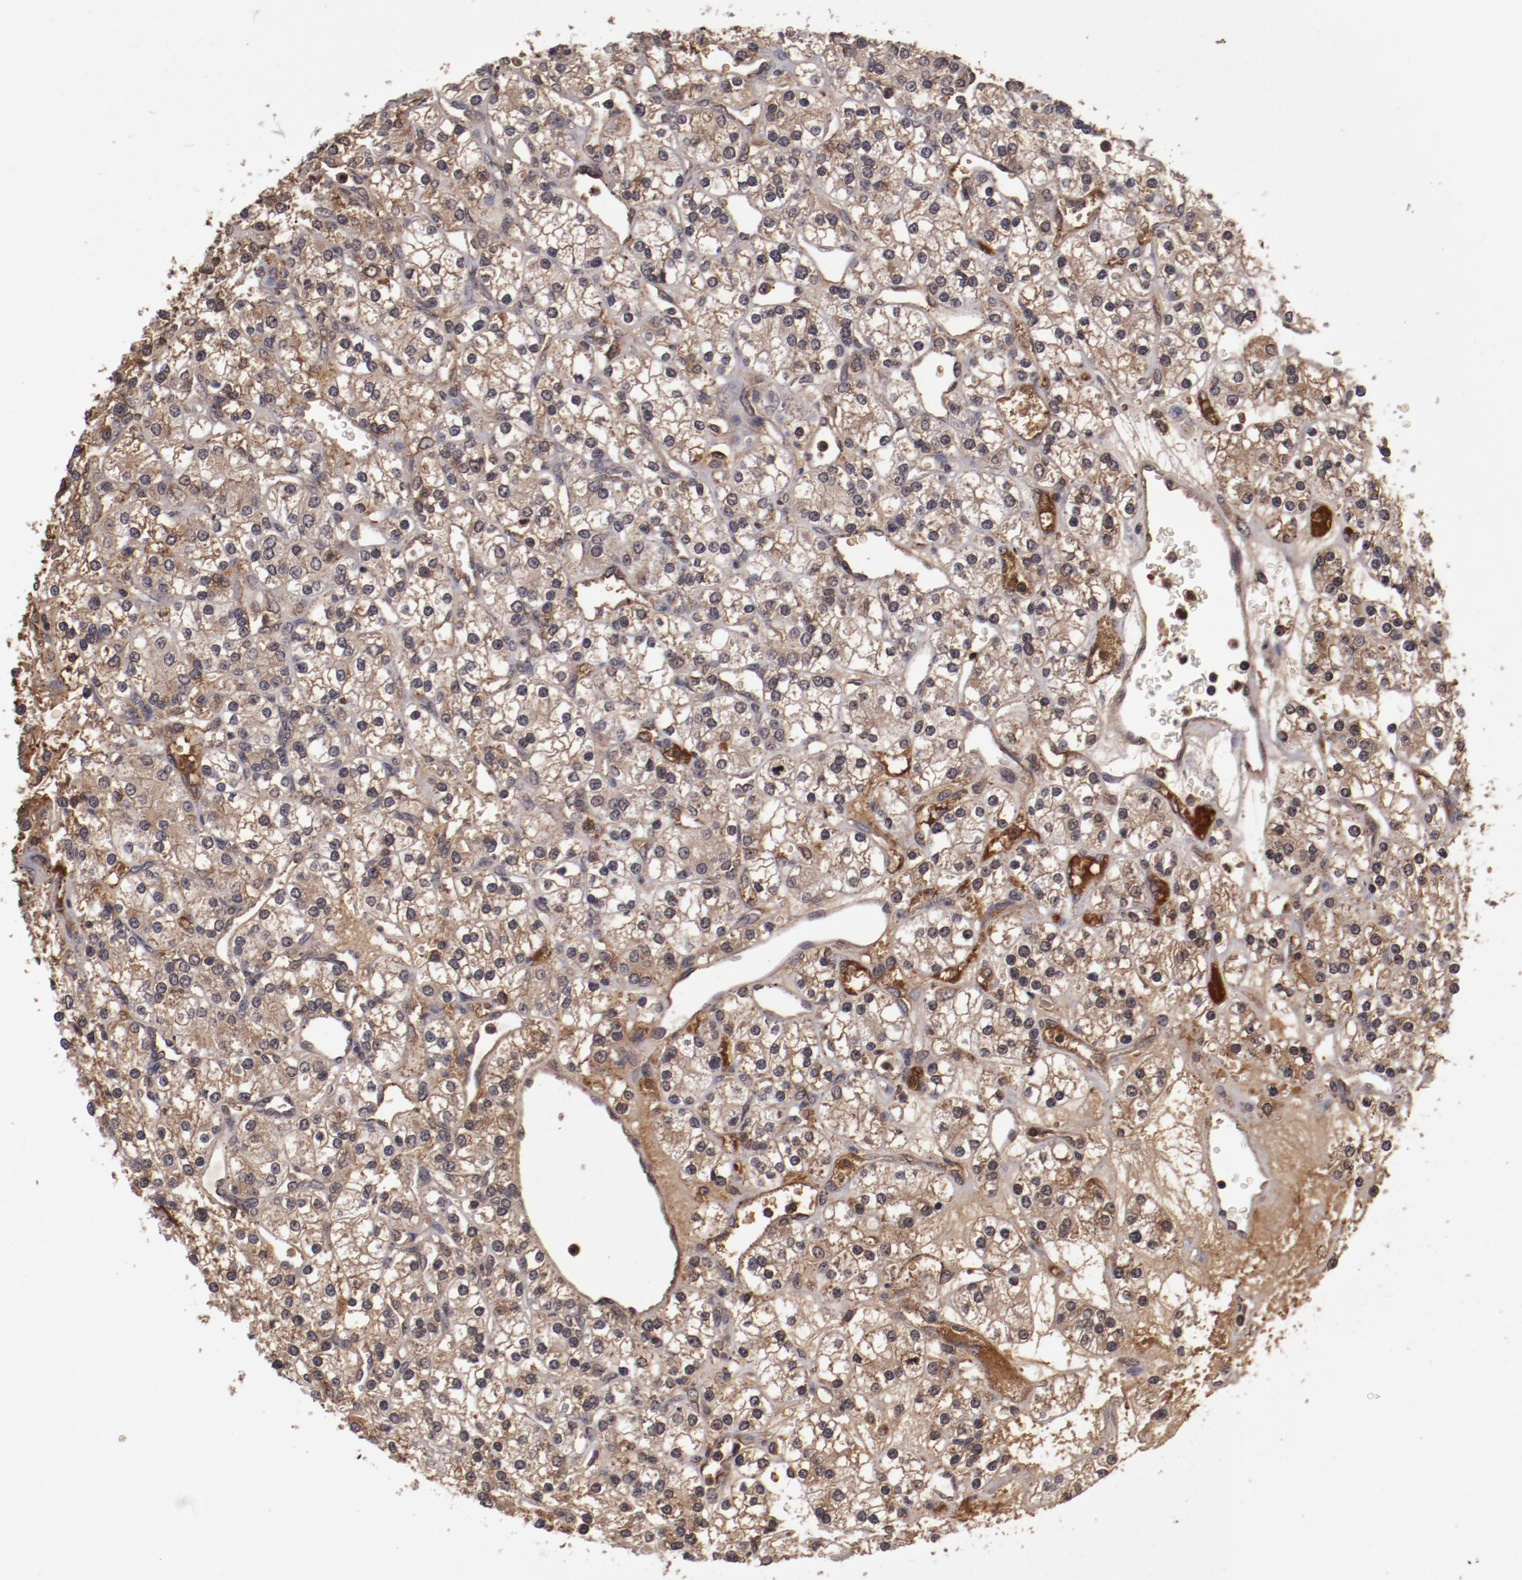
{"staining": {"intensity": "moderate", "quantity": "25%-75%", "location": "cytoplasmic/membranous"}, "tissue": "renal cancer", "cell_type": "Tumor cells", "image_type": "cancer", "snomed": [{"axis": "morphology", "description": "Adenocarcinoma, NOS"}, {"axis": "topography", "description": "Kidney"}], "caption": "Adenocarcinoma (renal) stained with immunohistochemistry (IHC) displays moderate cytoplasmic/membranous positivity in about 25%-75% of tumor cells. The protein is stained brown, and the nuclei are stained in blue (DAB IHC with brightfield microscopy, high magnification).", "gene": "CP", "patient": {"sex": "female", "age": 62}}